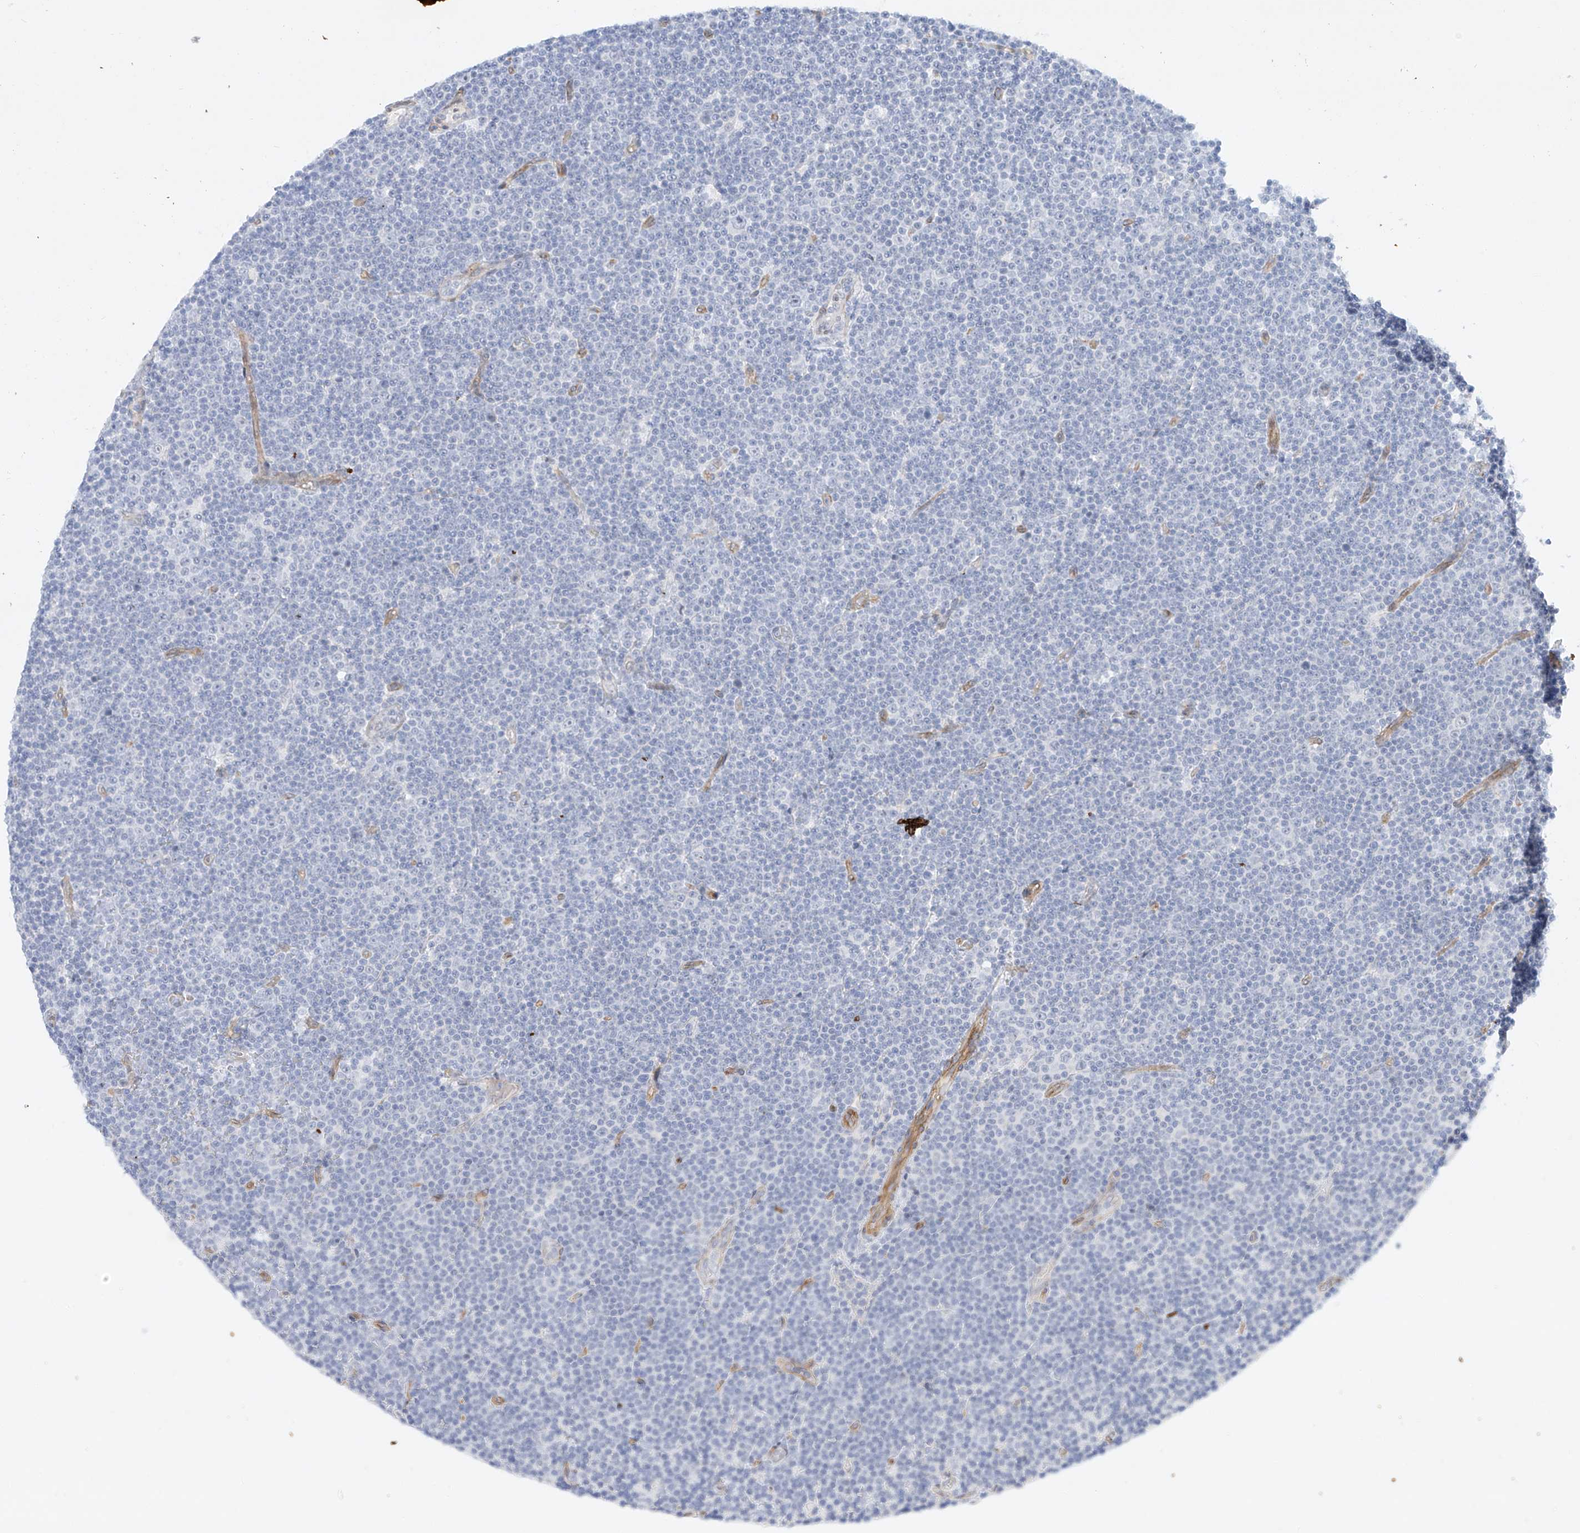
{"staining": {"intensity": "negative", "quantity": "none", "location": "none"}, "tissue": "lymphoma", "cell_type": "Tumor cells", "image_type": "cancer", "snomed": [{"axis": "morphology", "description": "Malignant lymphoma, non-Hodgkin's type, Low grade"}, {"axis": "topography", "description": "Lymph node"}], "caption": "Immunohistochemical staining of lymphoma reveals no significant expression in tumor cells. The staining is performed using DAB brown chromogen with nuclei counter-stained in using hematoxylin.", "gene": "REEP2", "patient": {"sex": "female", "age": 67}}